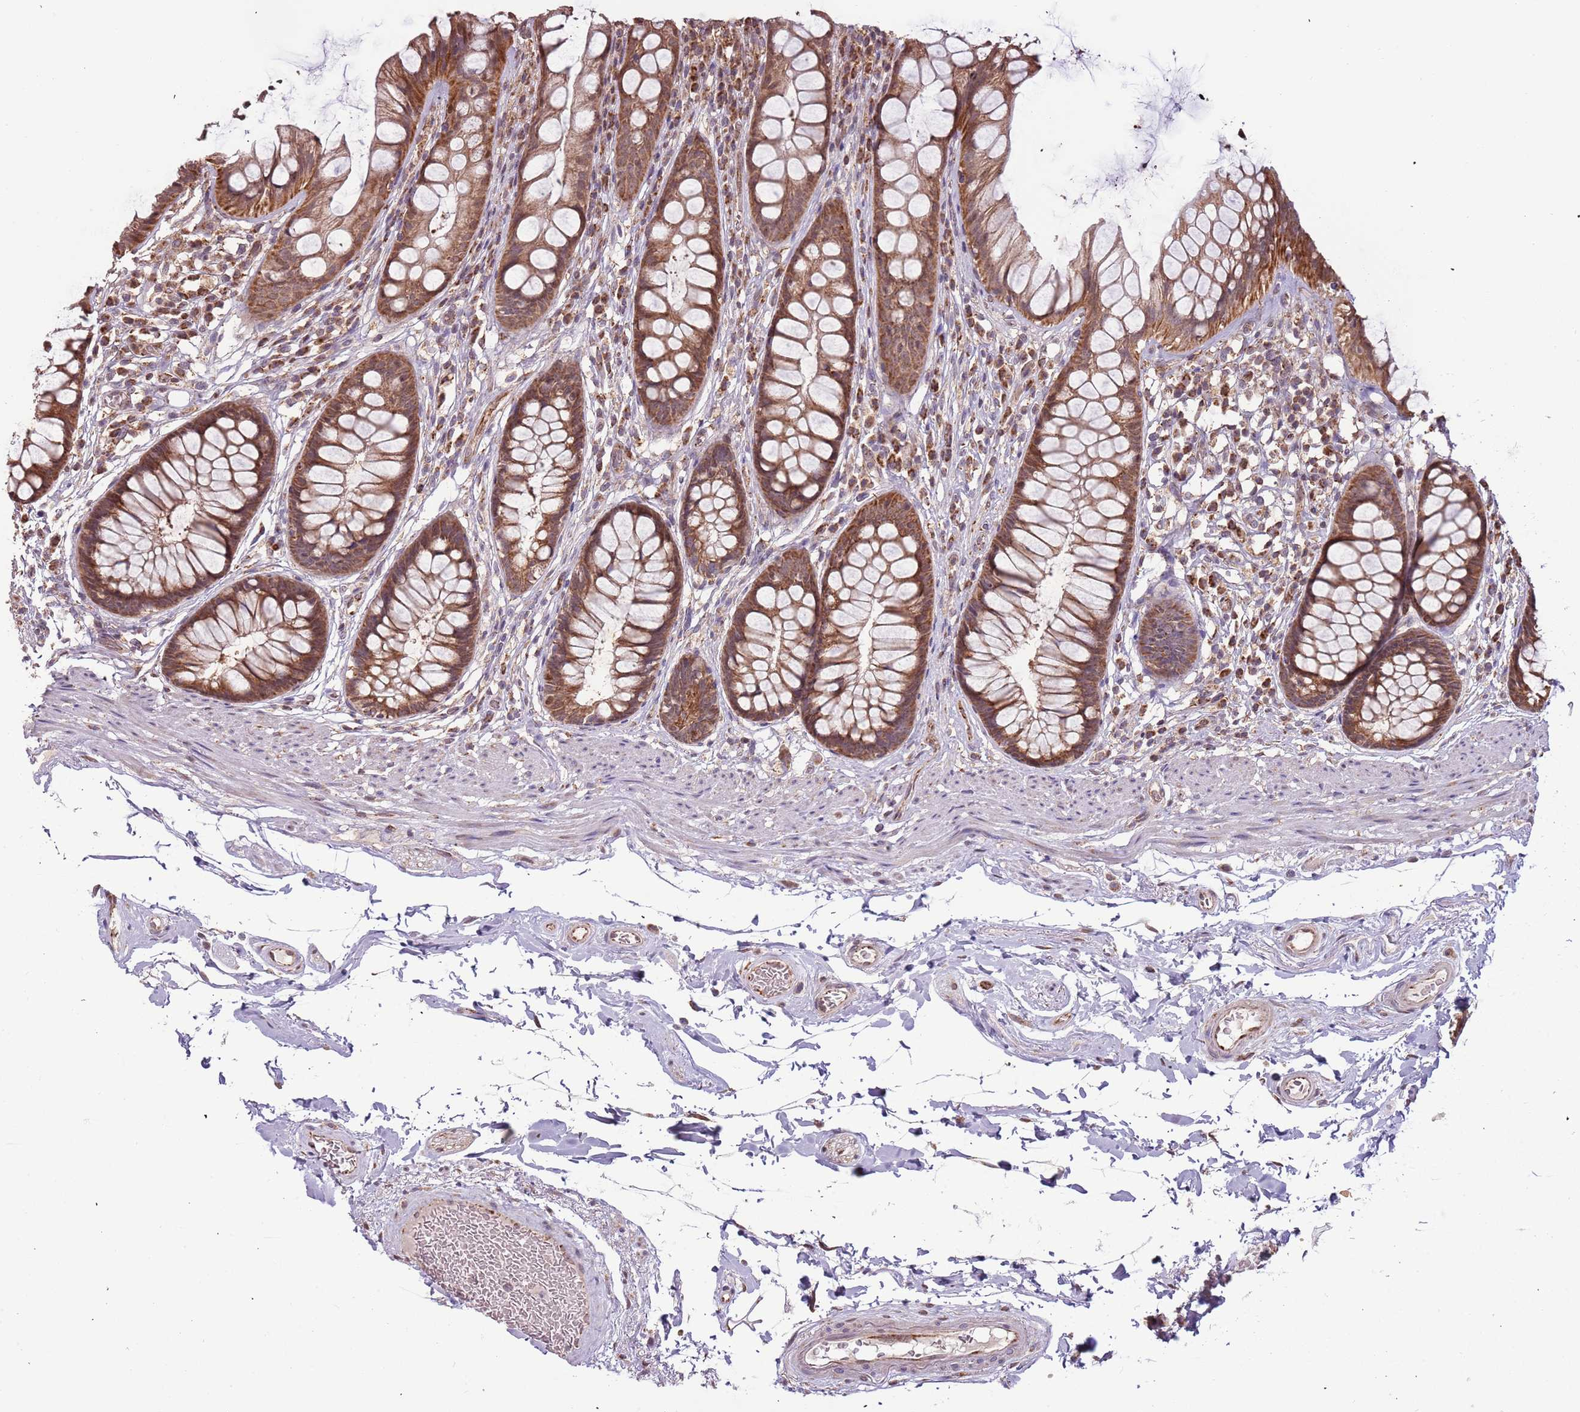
{"staining": {"intensity": "moderate", "quantity": ">75%", "location": "cytoplasmic/membranous,nuclear"}, "tissue": "rectum", "cell_type": "Glandular cells", "image_type": "normal", "snomed": [{"axis": "morphology", "description": "Normal tissue, NOS"}, {"axis": "topography", "description": "Rectum"}], "caption": "About >75% of glandular cells in unremarkable human rectum demonstrate moderate cytoplasmic/membranous,nuclear protein expression as visualized by brown immunohistochemical staining.", "gene": "IL17RD", "patient": {"sex": "male", "age": 74}}